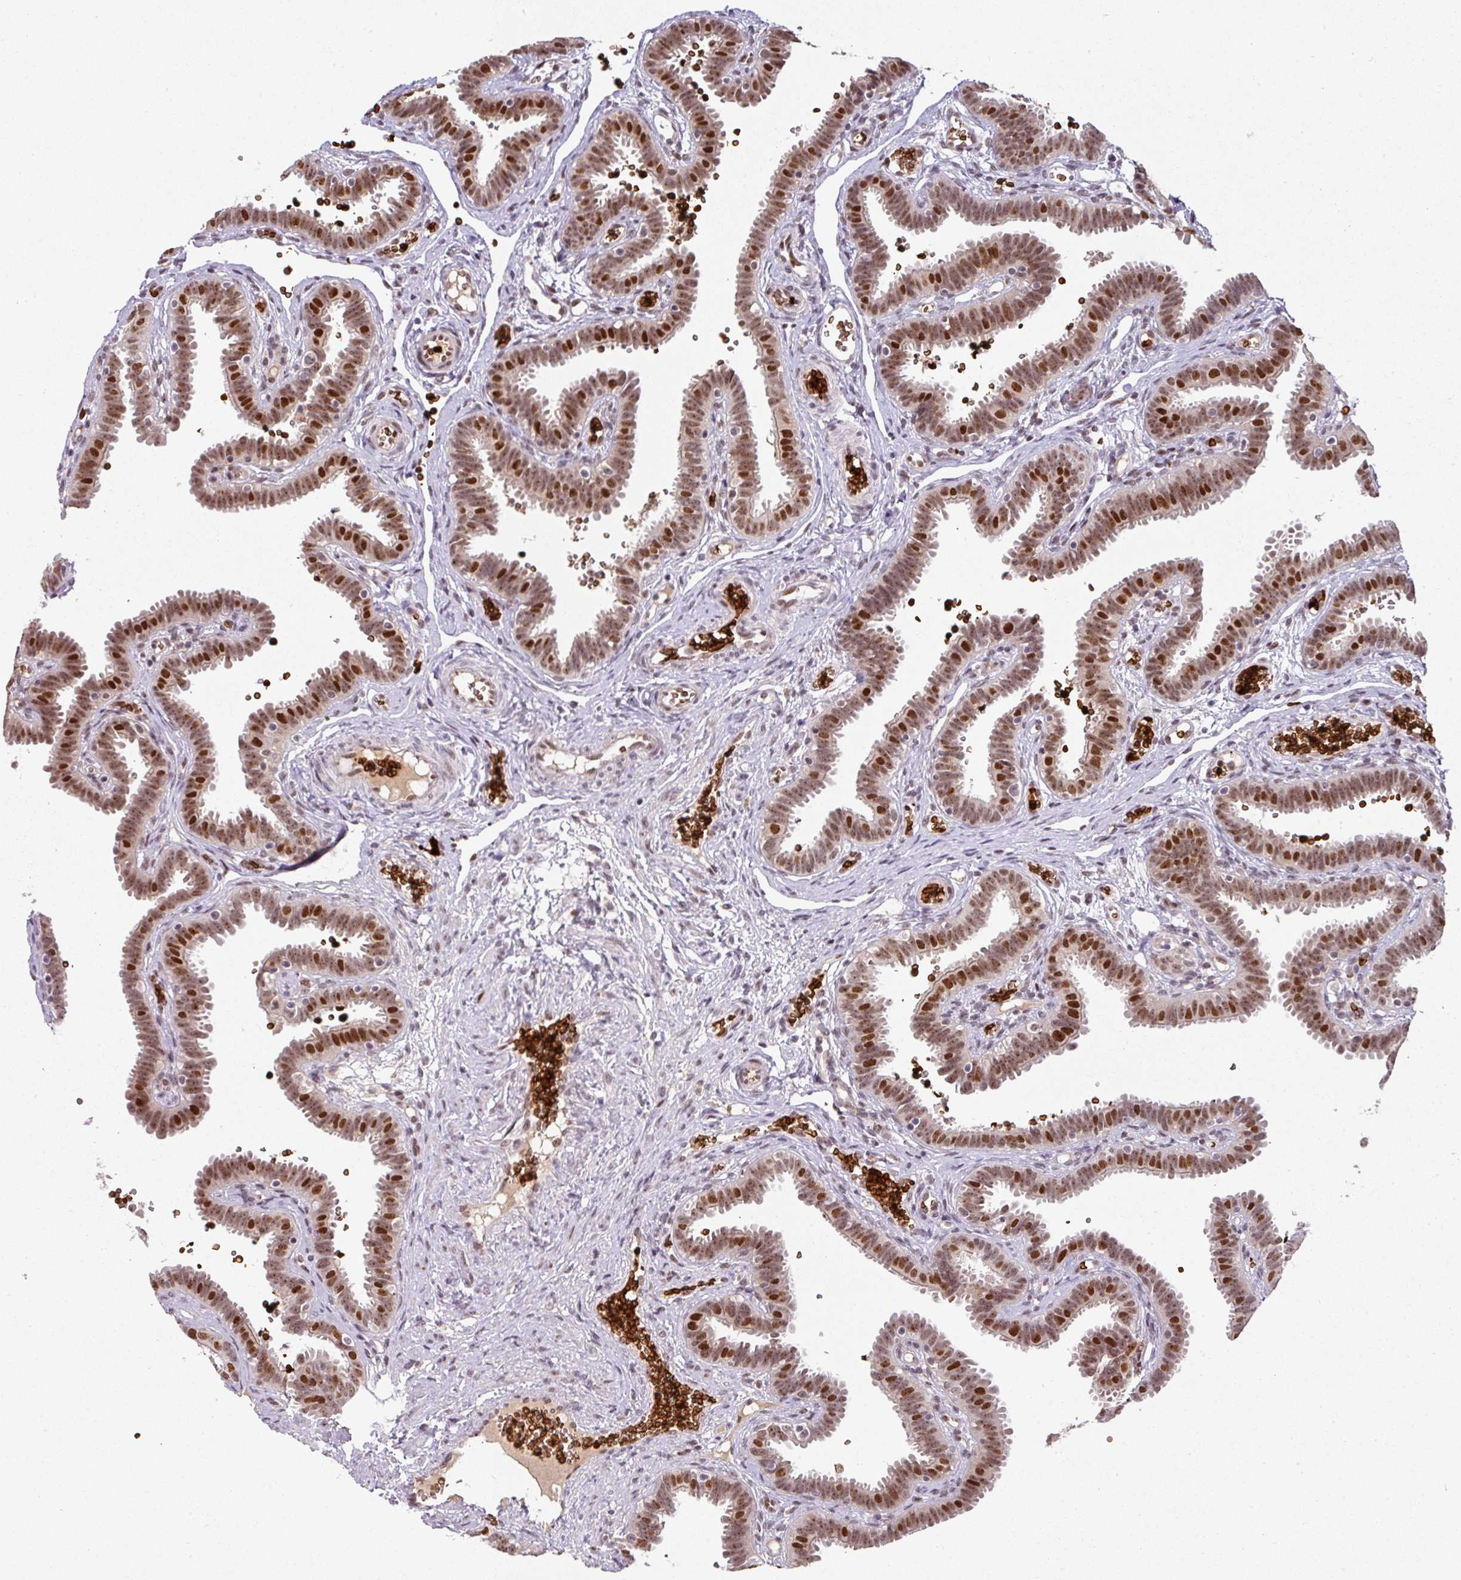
{"staining": {"intensity": "moderate", "quantity": ">75%", "location": "nuclear"}, "tissue": "fallopian tube", "cell_type": "Glandular cells", "image_type": "normal", "snomed": [{"axis": "morphology", "description": "Normal tissue, NOS"}, {"axis": "topography", "description": "Fallopian tube"}], "caption": "Fallopian tube stained for a protein reveals moderate nuclear positivity in glandular cells.", "gene": "NEIL1", "patient": {"sex": "female", "age": 37}}